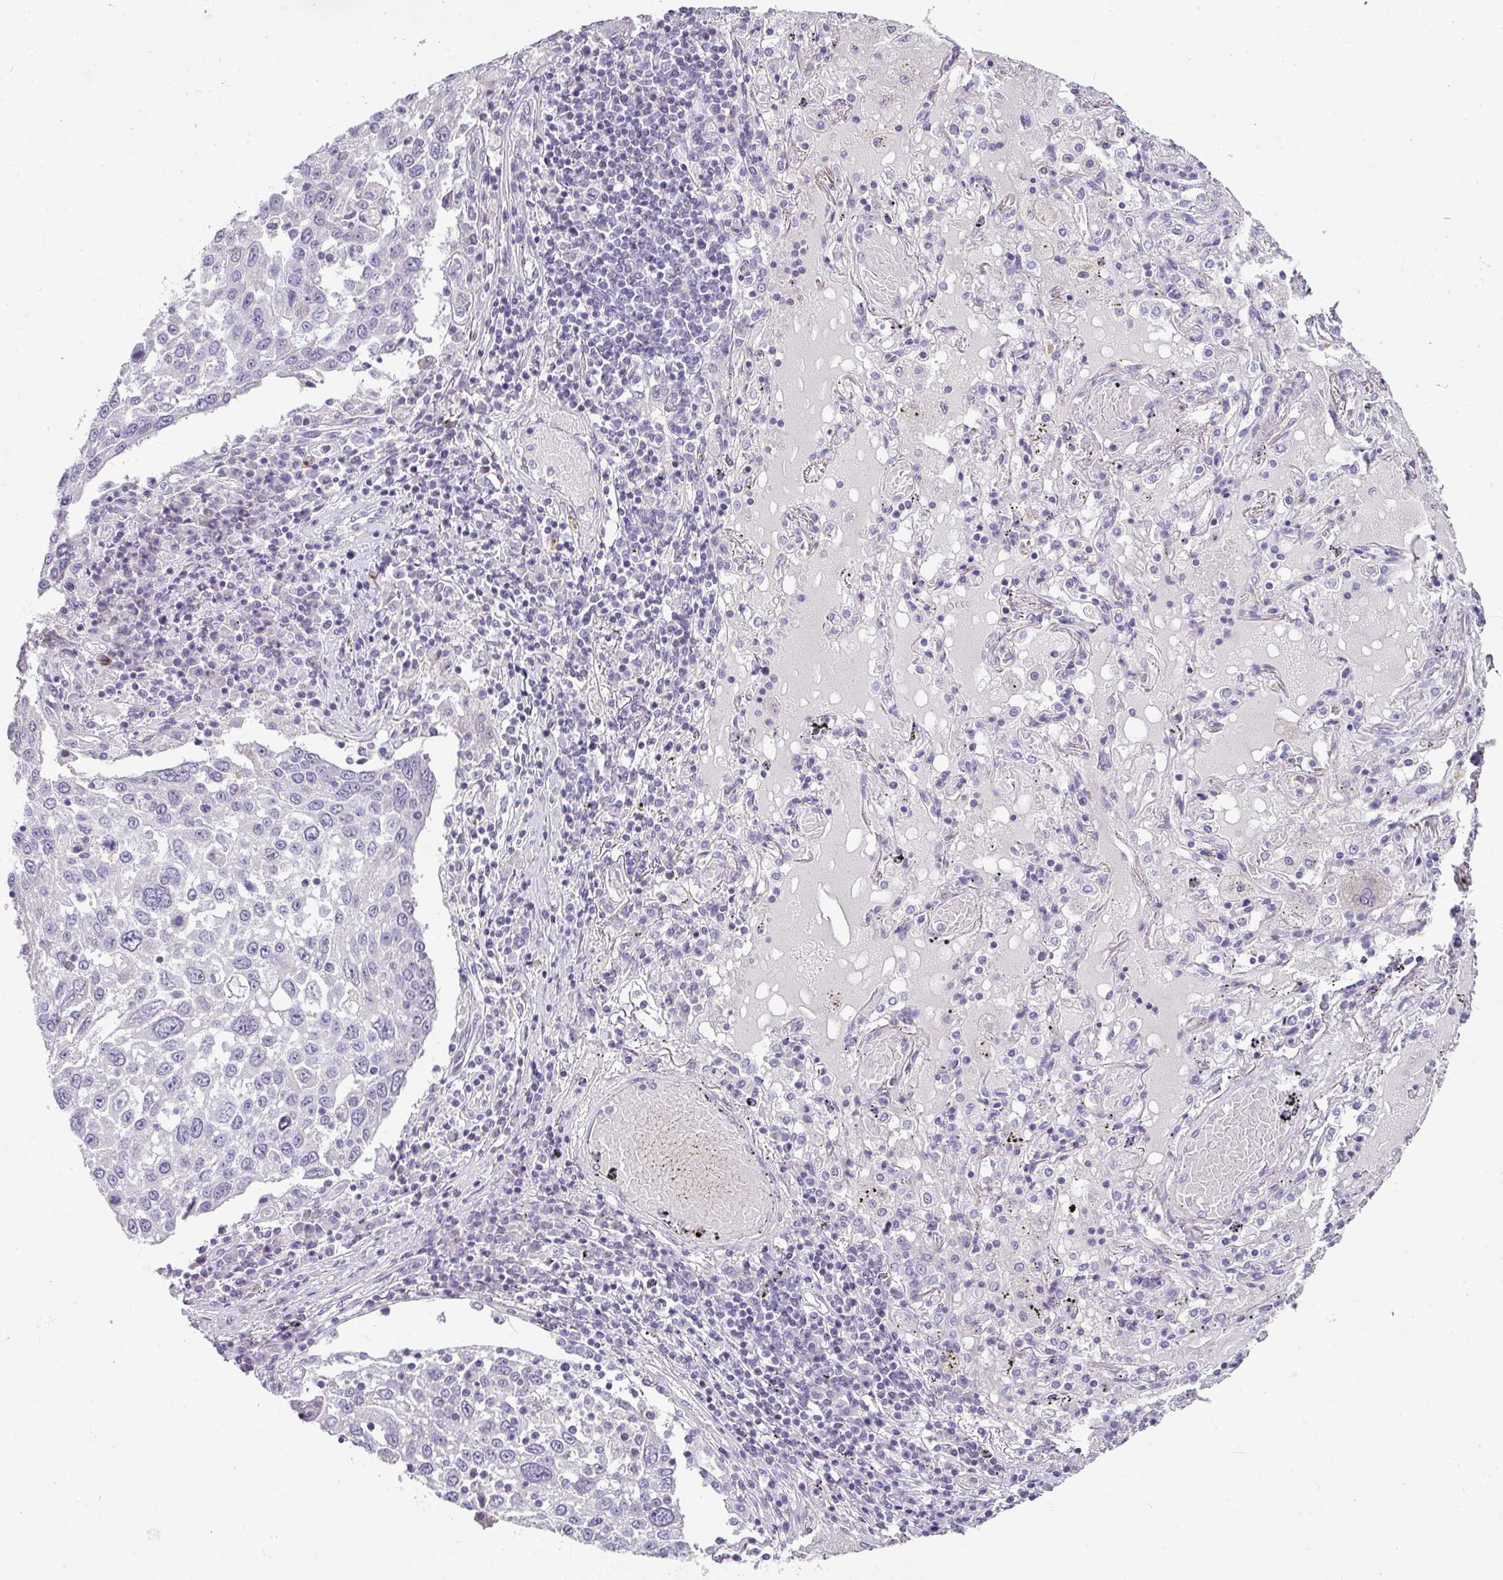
{"staining": {"intensity": "negative", "quantity": "none", "location": "none"}, "tissue": "lung cancer", "cell_type": "Tumor cells", "image_type": "cancer", "snomed": [{"axis": "morphology", "description": "Squamous cell carcinoma, NOS"}, {"axis": "topography", "description": "Lung"}], "caption": "High magnification brightfield microscopy of lung cancer (squamous cell carcinoma) stained with DAB (brown) and counterstained with hematoxylin (blue): tumor cells show no significant positivity.", "gene": "BTLA", "patient": {"sex": "male", "age": 65}}